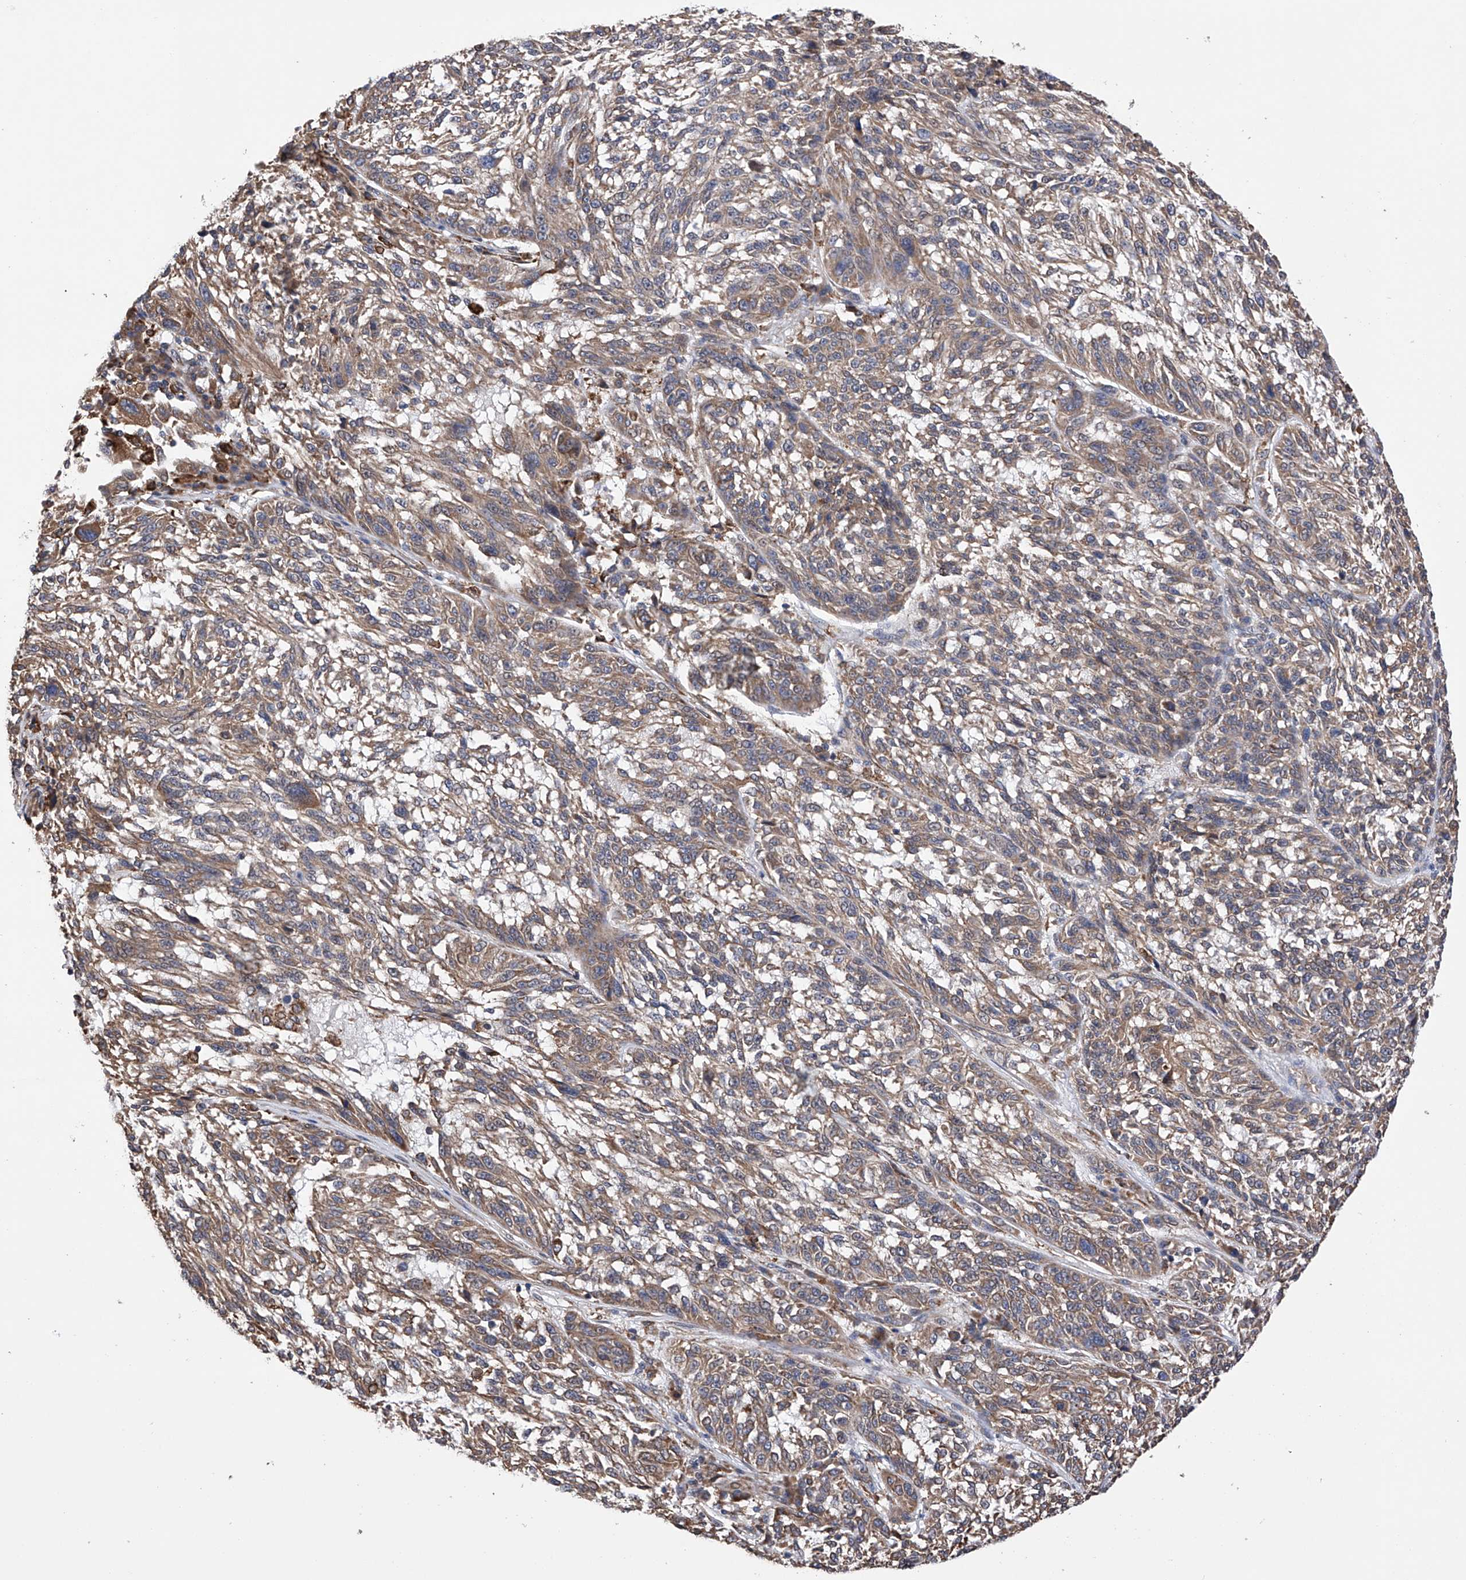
{"staining": {"intensity": "weak", "quantity": "25%-75%", "location": "cytoplasmic/membranous"}, "tissue": "melanoma", "cell_type": "Tumor cells", "image_type": "cancer", "snomed": [{"axis": "morphology", "description": "Malignant melanoma, NOS"}, {"axis": "topography", "description": "Skin"}], "caption": "Weak cytoplasmic/membranous expression for a protein is seen in approximately 25%-75% of tumor cells of melanoma using immunohistochemistry (IHC).", "gene": "DNAH8", "patient": {"sex": "male", "age": 53}}